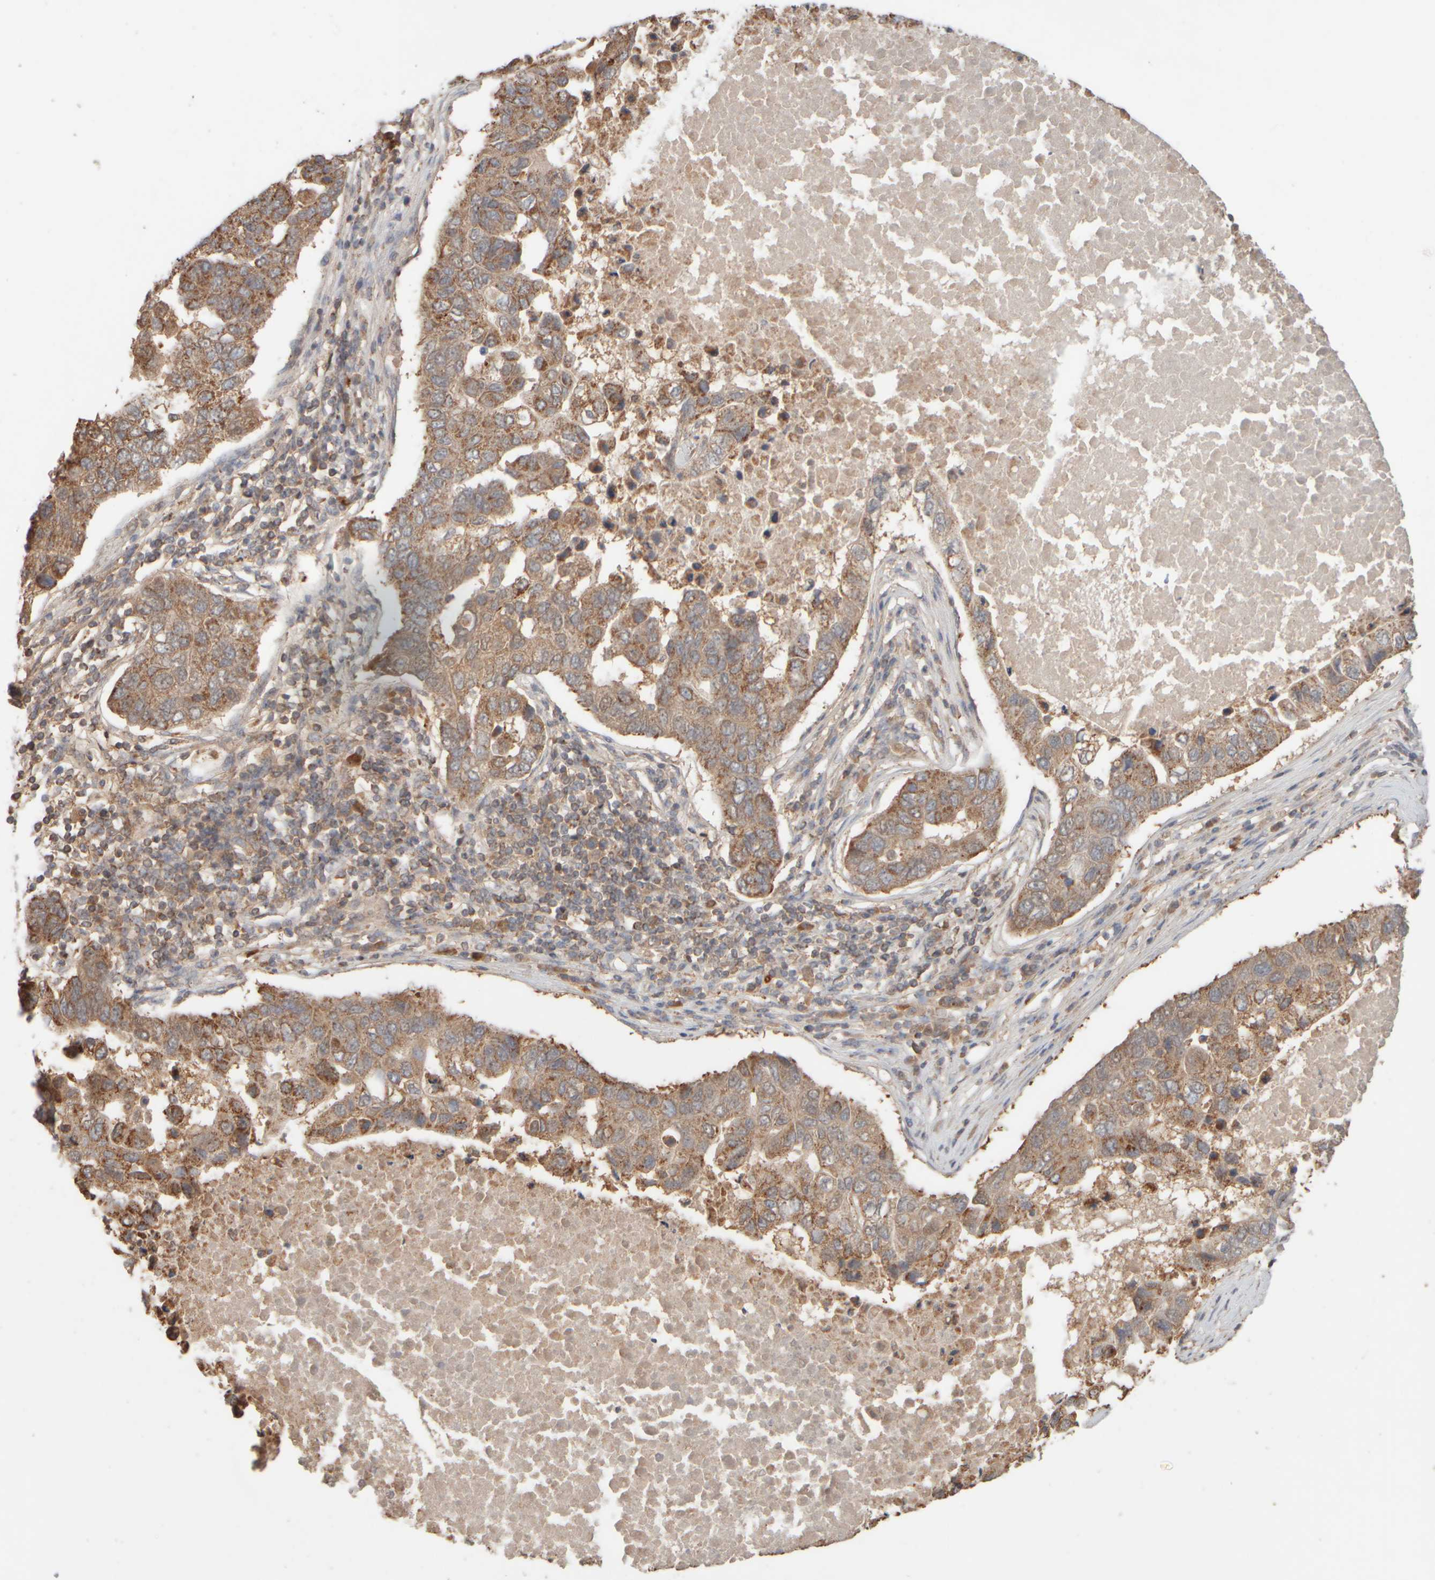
{"staining": {"intensity": "strong", "quantity": "25%-75%", "location": "cytoplasmic/membranous"}, "tissue": "pancreatic cancer", "cell_type": "Tumor cells", "image_type": "cancer", "snomed": [{"axis": "morphology", "description": "Adenocarcinoma, NOS"}, {"axis": "topography", "description": "Pancreas"}], "caption": "Adenocarcinoma (pancreatic) stained with a brown dye displays strong cytoplasmic/membranous positive positivity in about 25%-75% of tumor cells.", "gene": "EIF2B3", "patient": {"sex": "female", "age": 61}}